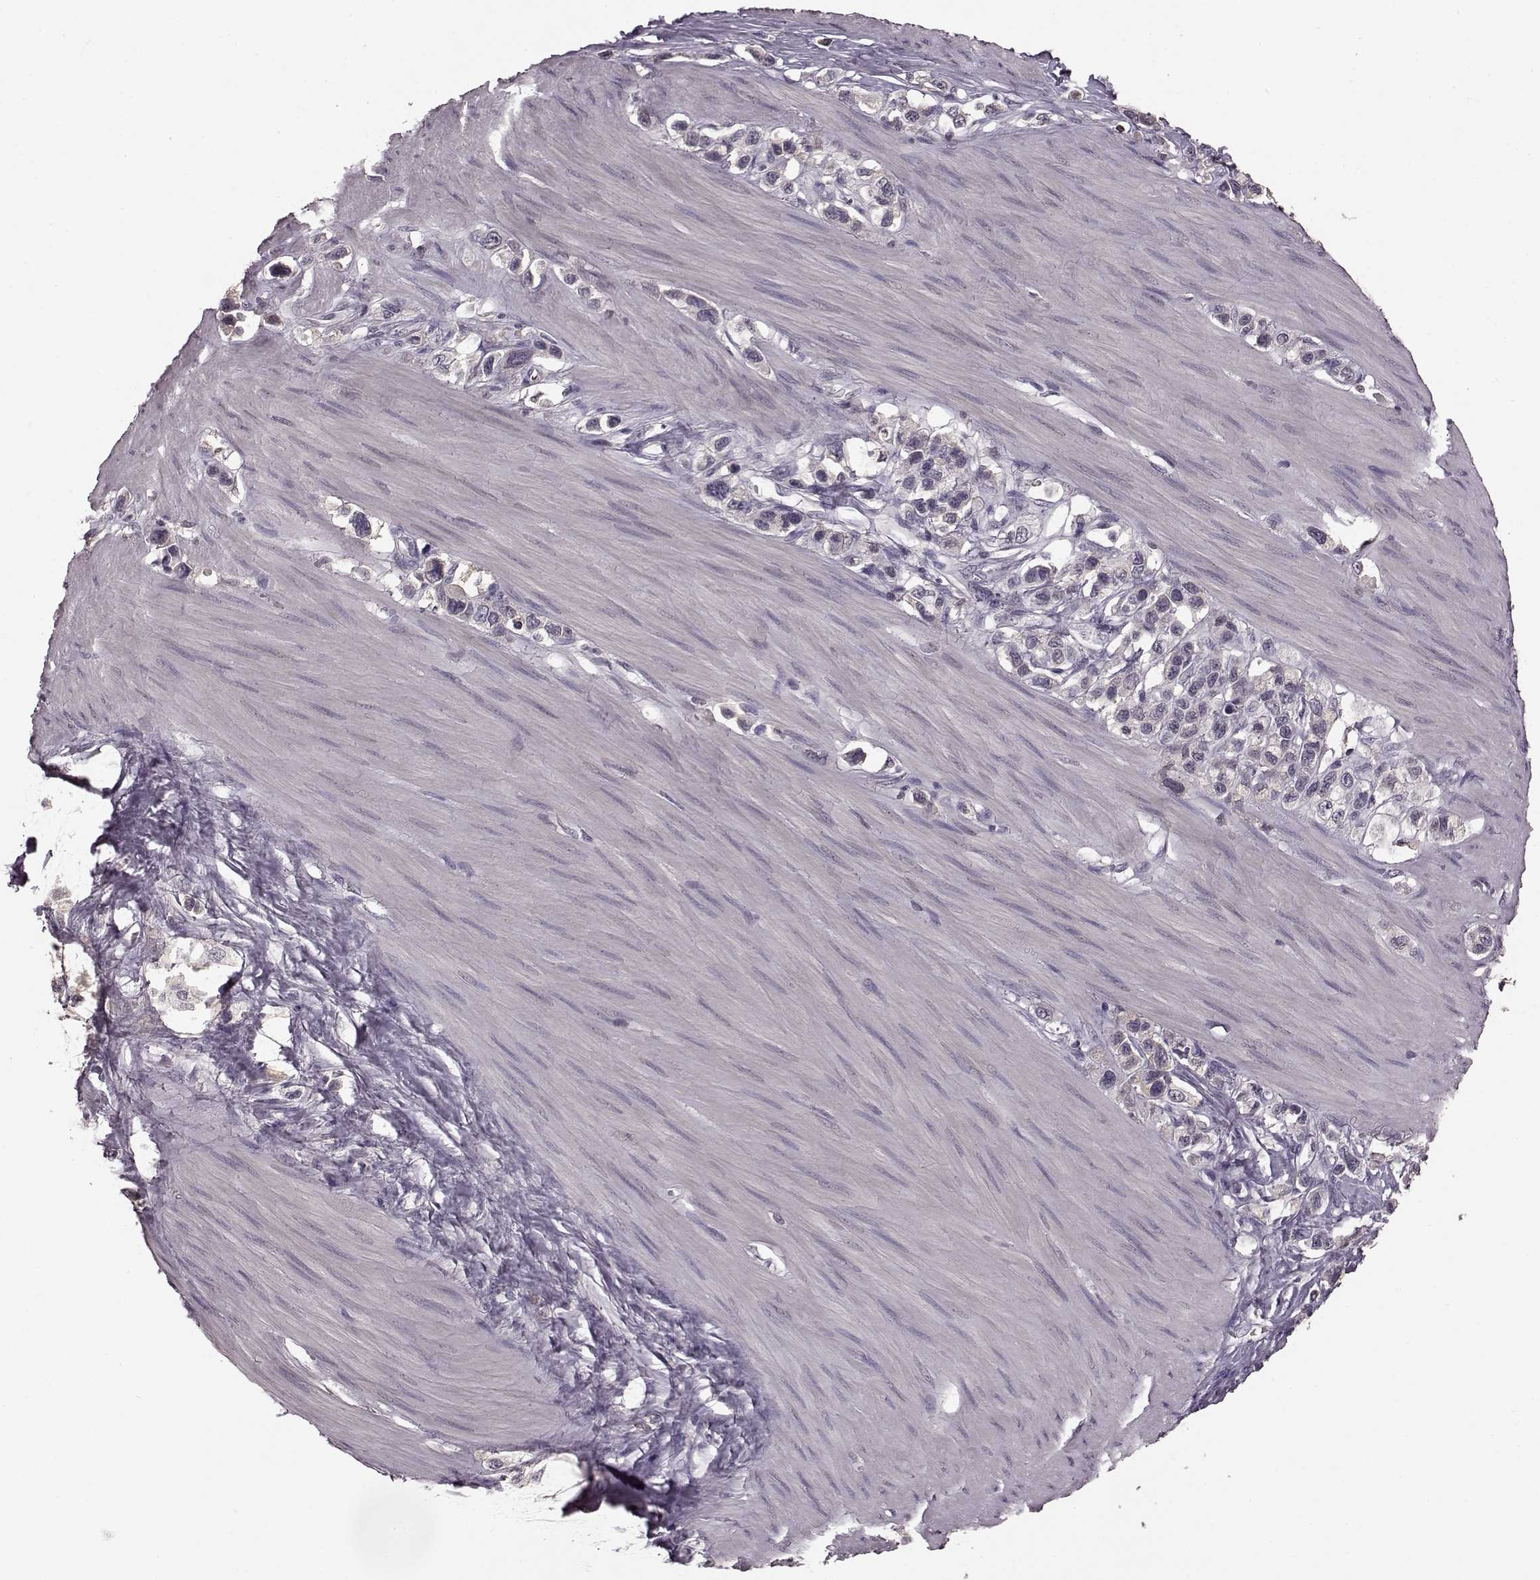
{"staining": {"intensity": "negative", "quantity": "none", "location": "none"}, "tissue": "stomach cancer", "cell_type": "Tumor cells", "image_type": "cancer", "snomed": [{"axis": "morphology", "description": "Normal tissue, NOS"}, {"axis": "morphology", "description": "Adenocarcinoma, NOS"}, {"axis": "morphology", "description": "Adenocarcinoma, High grade"}, {"axis": "topography", "description": "Stomach, upper"}, {"axis": "topography", "description": "Stomach"}], "caption": "Immunohistochemistry micrograph of stomach cancer stained for a protein (brown), which demonstrates no expression in tumor cells.", "gene": "NRL", "patient": {"sex": "female", "age": 65}}